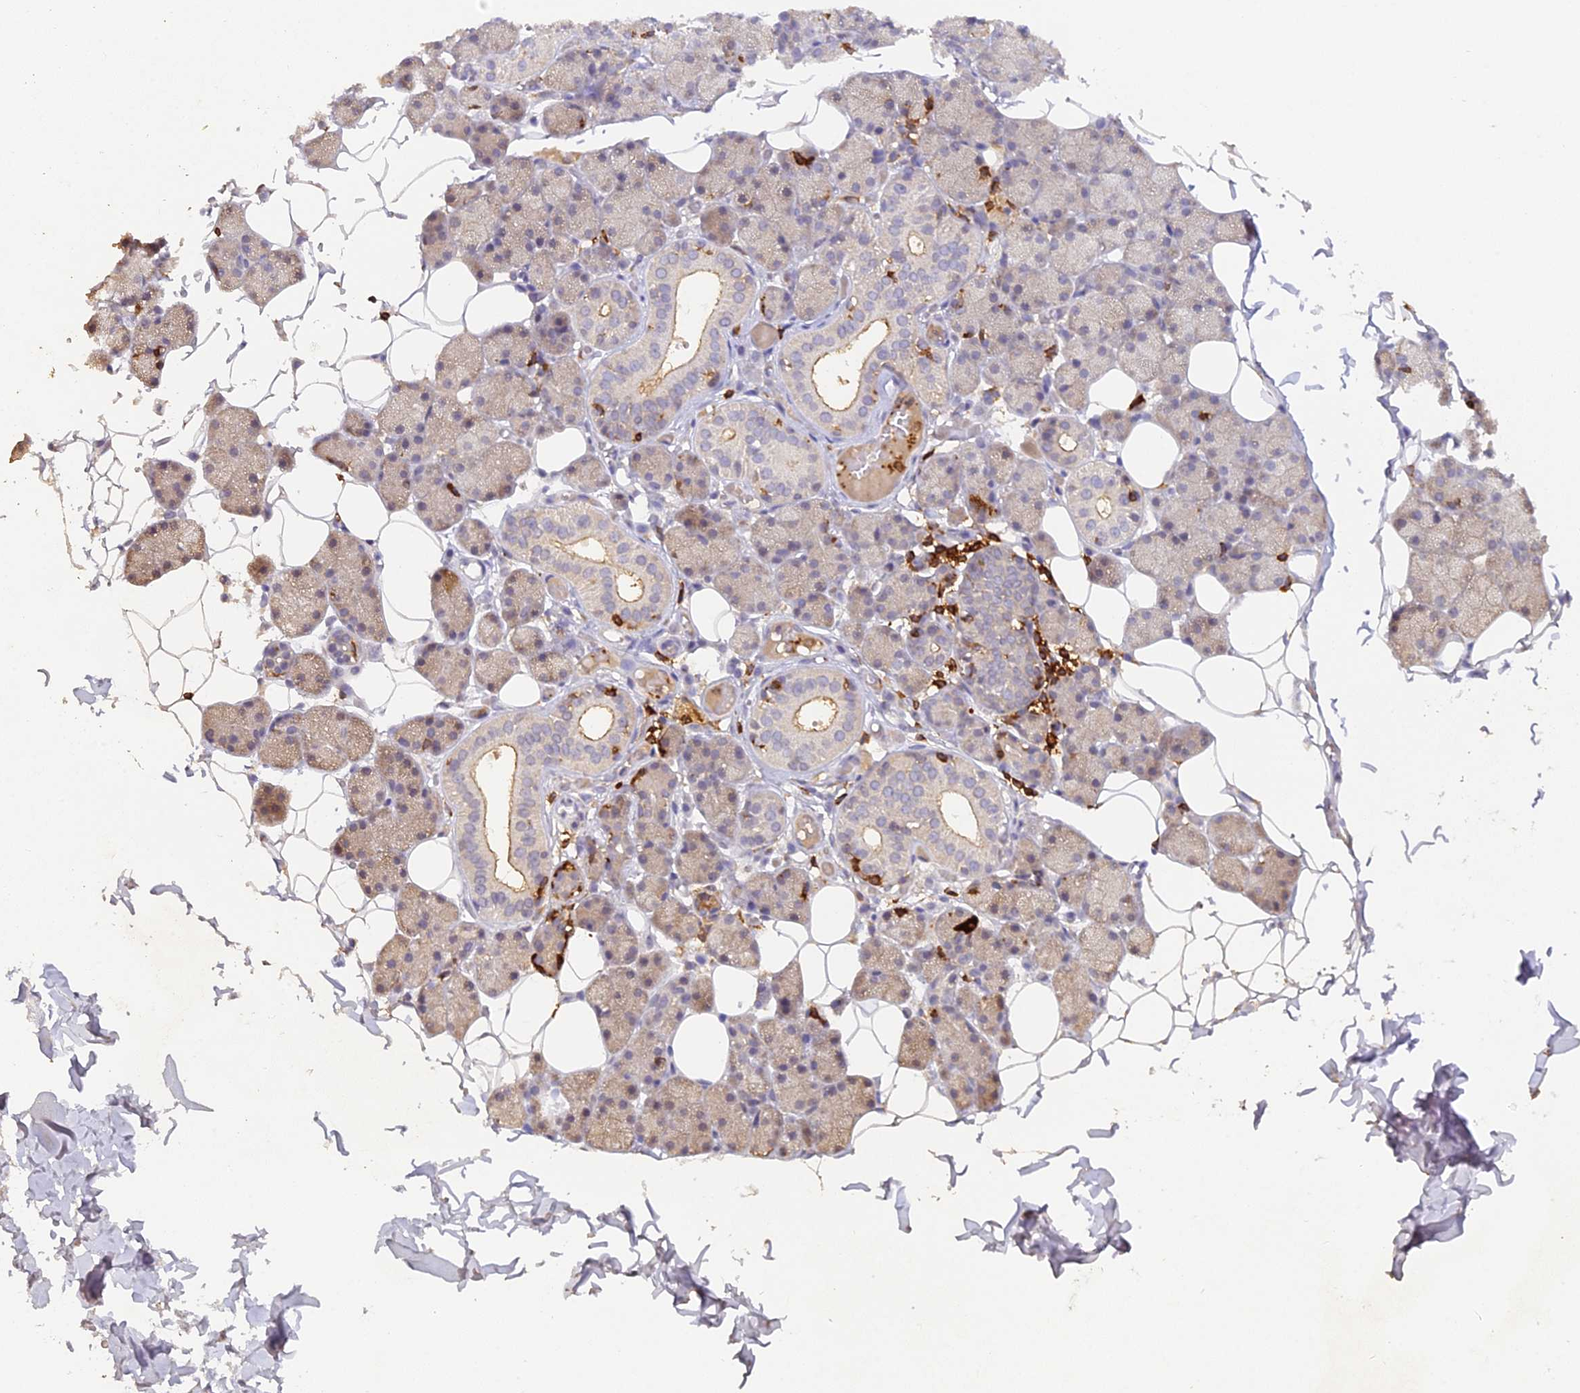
{"staining": {"intensity": "weak", "quantity": "<25%", "location": "cytoplasmic/membranous"}, "tissue": "salivary gland", "cell_type": "Glandular cells", "image_type": "normal", "snomed": [{"axis": "morphology", "description": "Normal tissue, NOS"}, {"axis": "topography", "description": "Salivary gland"}], "caption": "This is an IHC histopathology image of unremarkable salivary gland. There is no positivity in glandular cells.", "gene": "FYB1", "patient": {"sex": "female", "age": 33}}